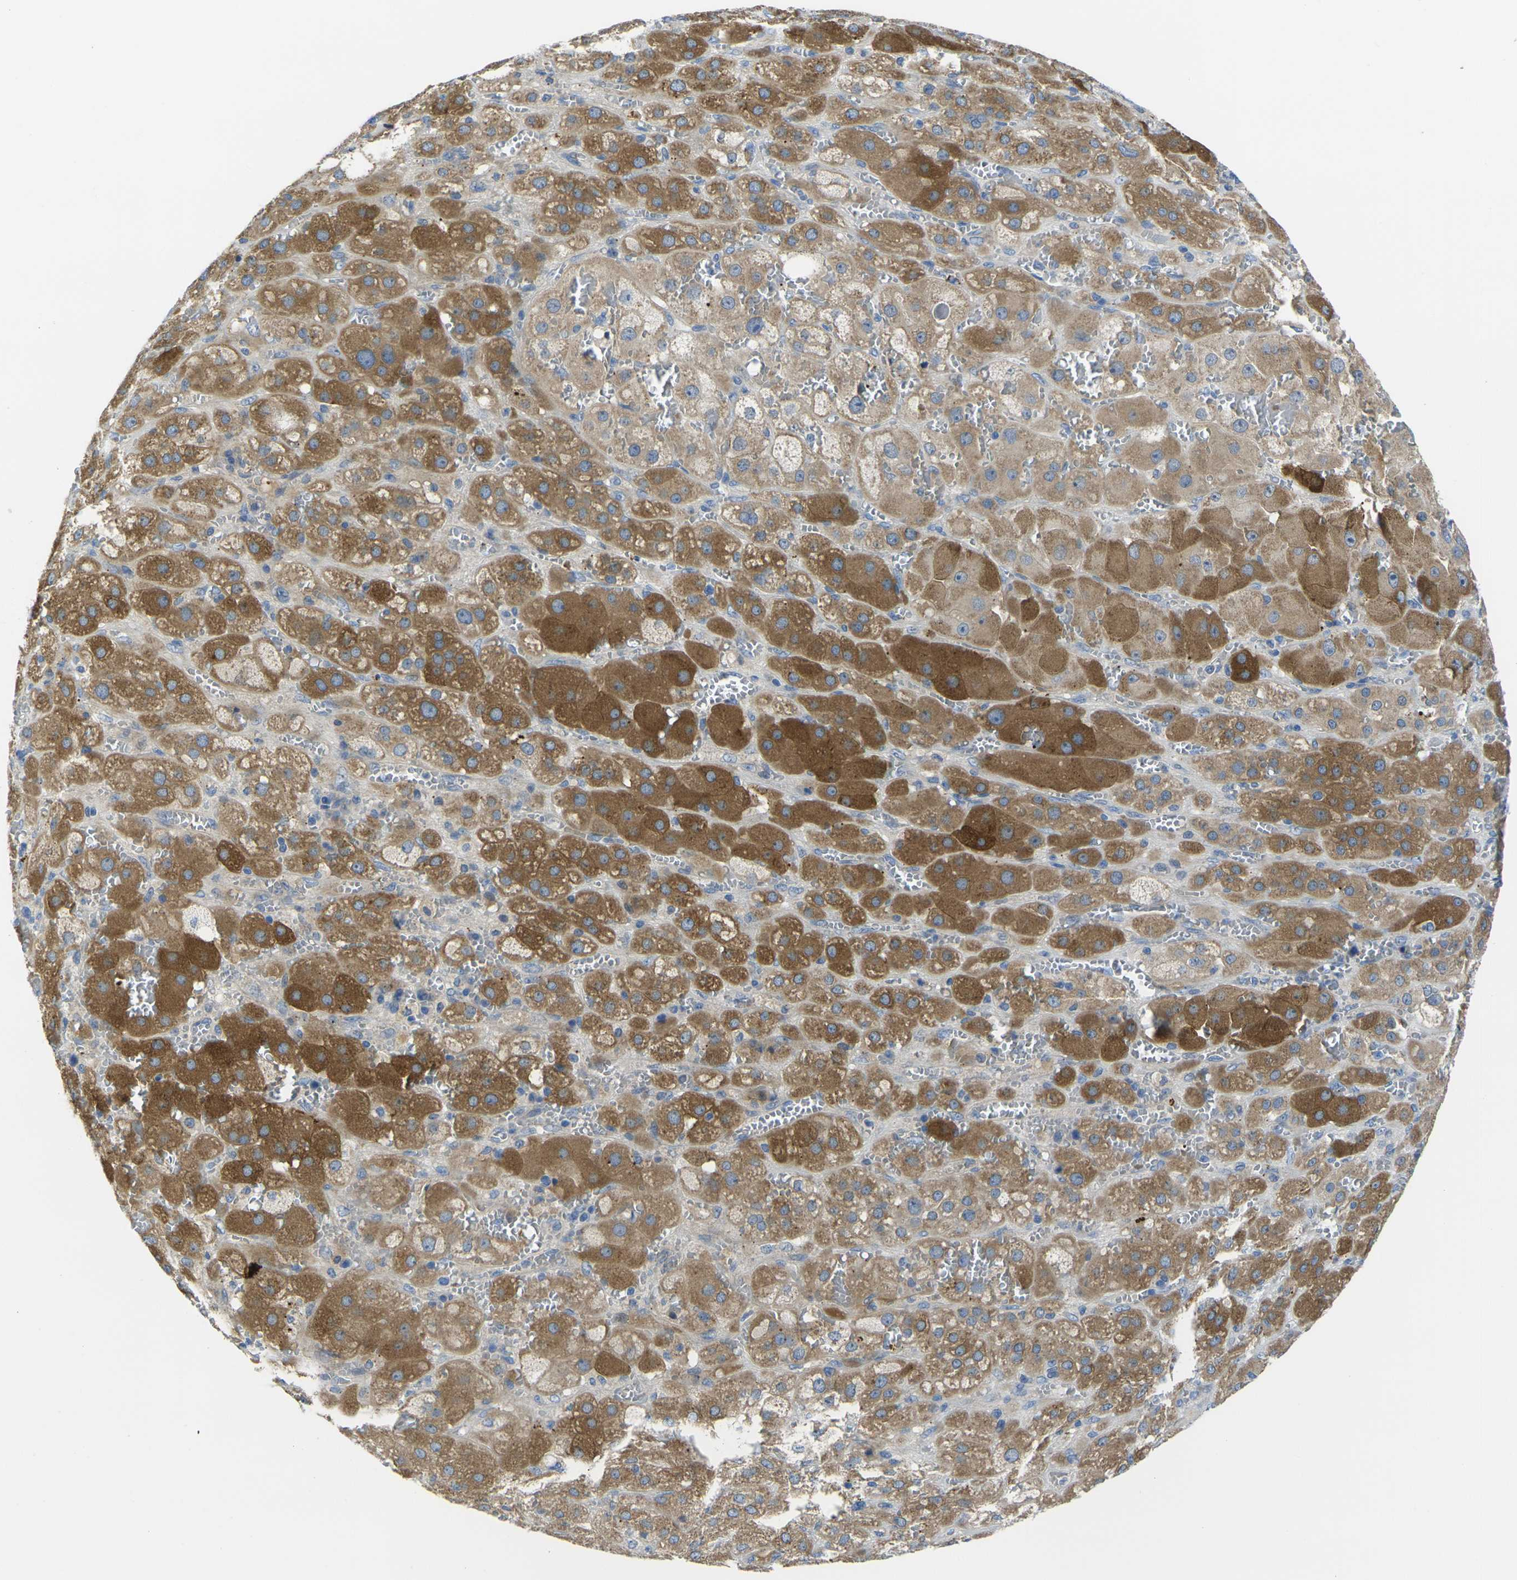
{"staining": {"intensity": "strong", "quantity": "25%-75%", "location": "cytoplasmic/membranous"}, "tissue": "adrenal gland", "cell_type": "Glandular cells", "image_type": "normal", "snomed": [{"axis": "morphology", "description": "Normal tissue, NOS"}, {"axis": "topography", "description": "Adrenal gland"}], "caption": "Strong cytoplasmic/membranous staining is seen in approximately 25%-75% of glandular cells in benign adrenal gland. Immunohistochemistry stains the protein of interest in brown and the nuclei are stained blue.", "gene": "GNA12", "patient": {"sex": "female", "age": 47}}